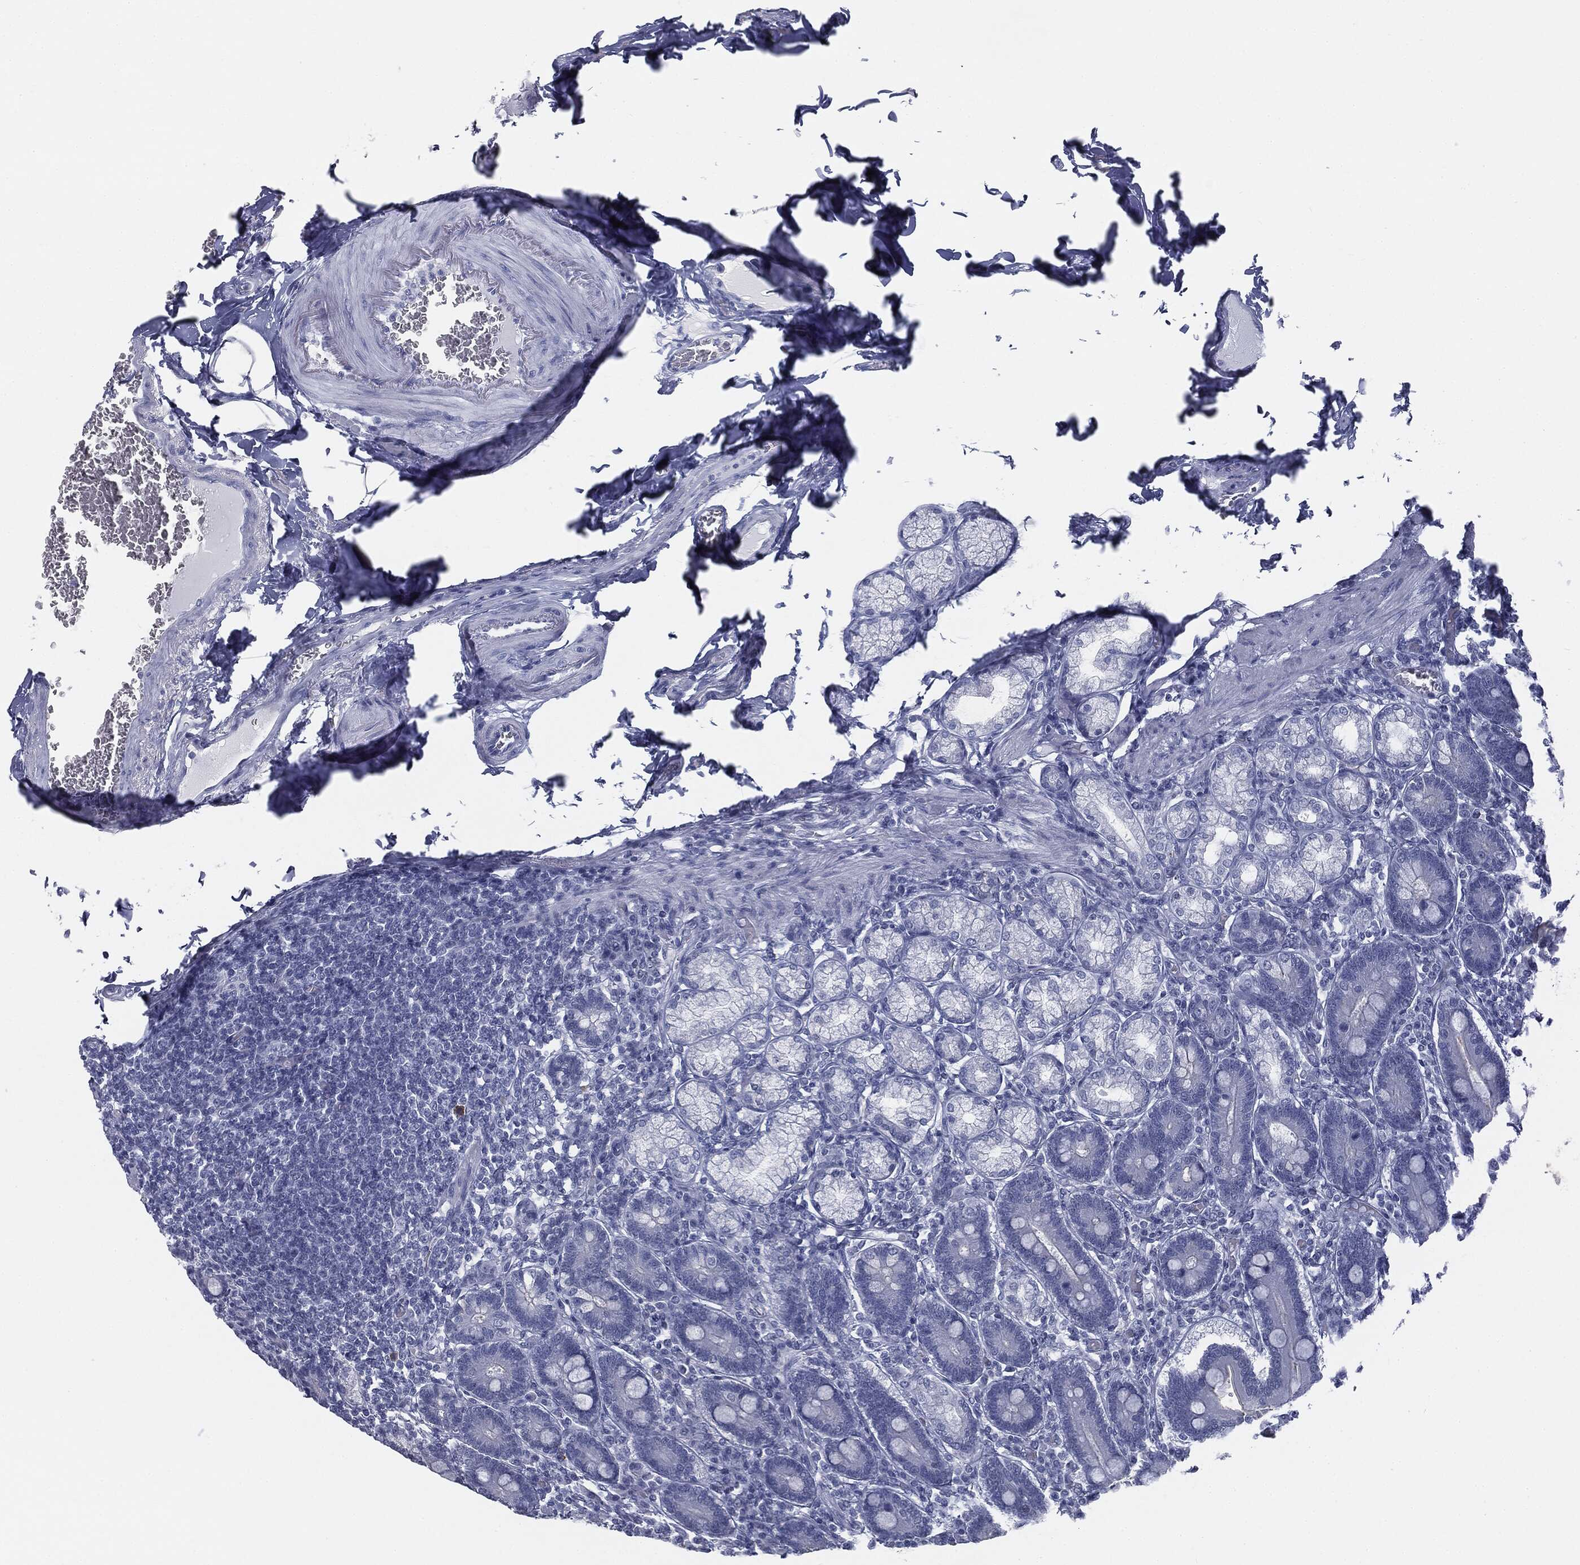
{"staining": {"intensity": "negative", "quantity": "none", "location": "none"}, "tissue": "duodenum", "cell_type": "Glandular cells", "image_type": "normal", "snomed": [{"axis": "morphology", "description": "Normal tissue, NOS"}, {"axis": "topography", "description": "Duodenum"}], "caption": "Histopathology image shows no significant protein staining in glandular cells of benign duodenum.", "gene": "TPO", "patient": {"sex": "female", "age": 62}}